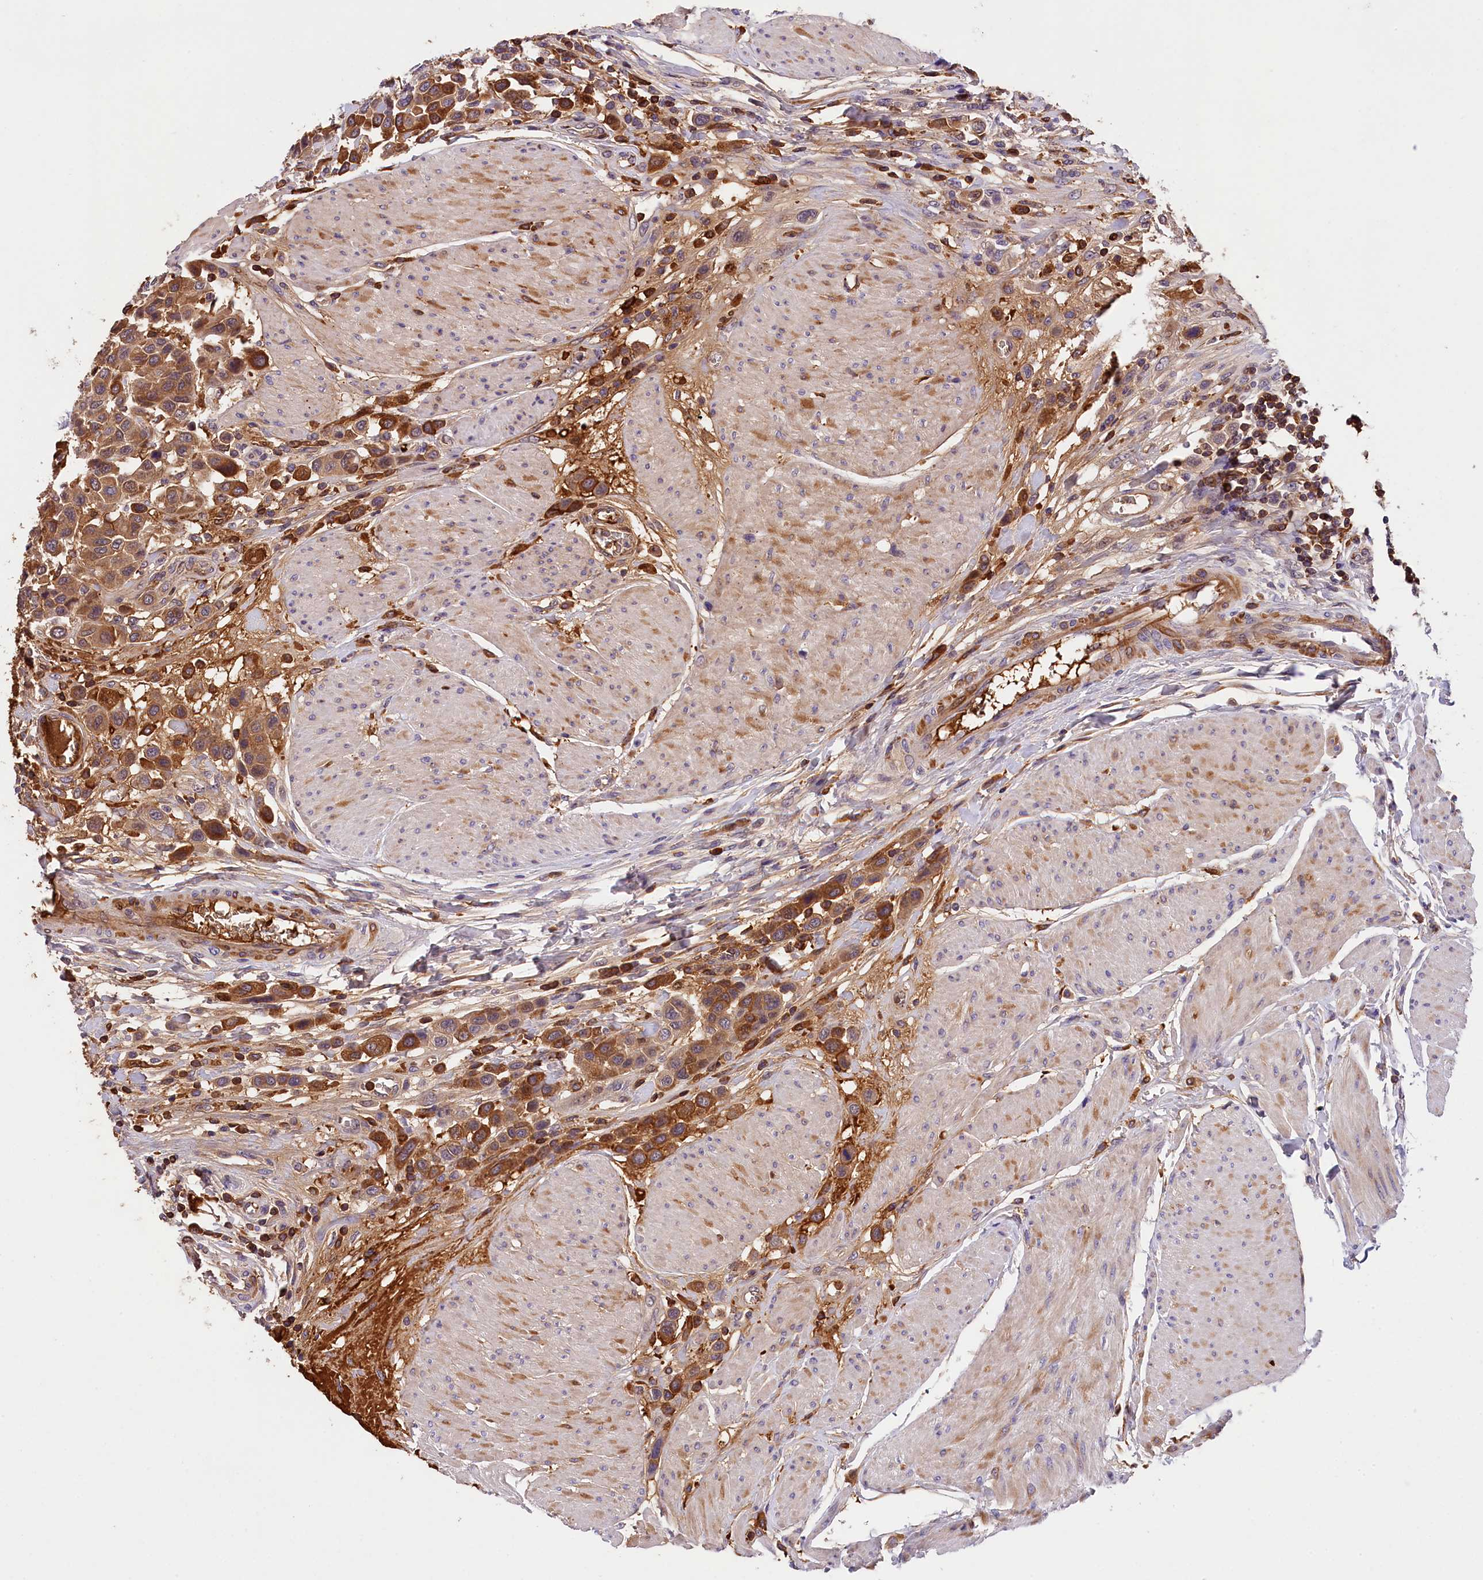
{"staining": {"intensity": "moderate", "quantity": ">75%", "location": "cytoplasmic/membranous"}, "tissue": "urothelial cancer", "cell_type": "Tumor cells", "image_type": "cancer", "snomed": [{"axis": "morphology", "description": "Urothelial carcinoma, High grade"}, {"axis": "topography", "description": "Urinary bladder"}], "caption": "Immunohistochemistry (IHC) of human urothelial cancer demonstrates medium levels of moderate cytoplasmic/membranous staining in about >75% of tumor cells. (Brightfield microscopy of DAB IHC at high magnification).", "gene": "PHAF1", "patient": {"sex": "male", "age": 50}}